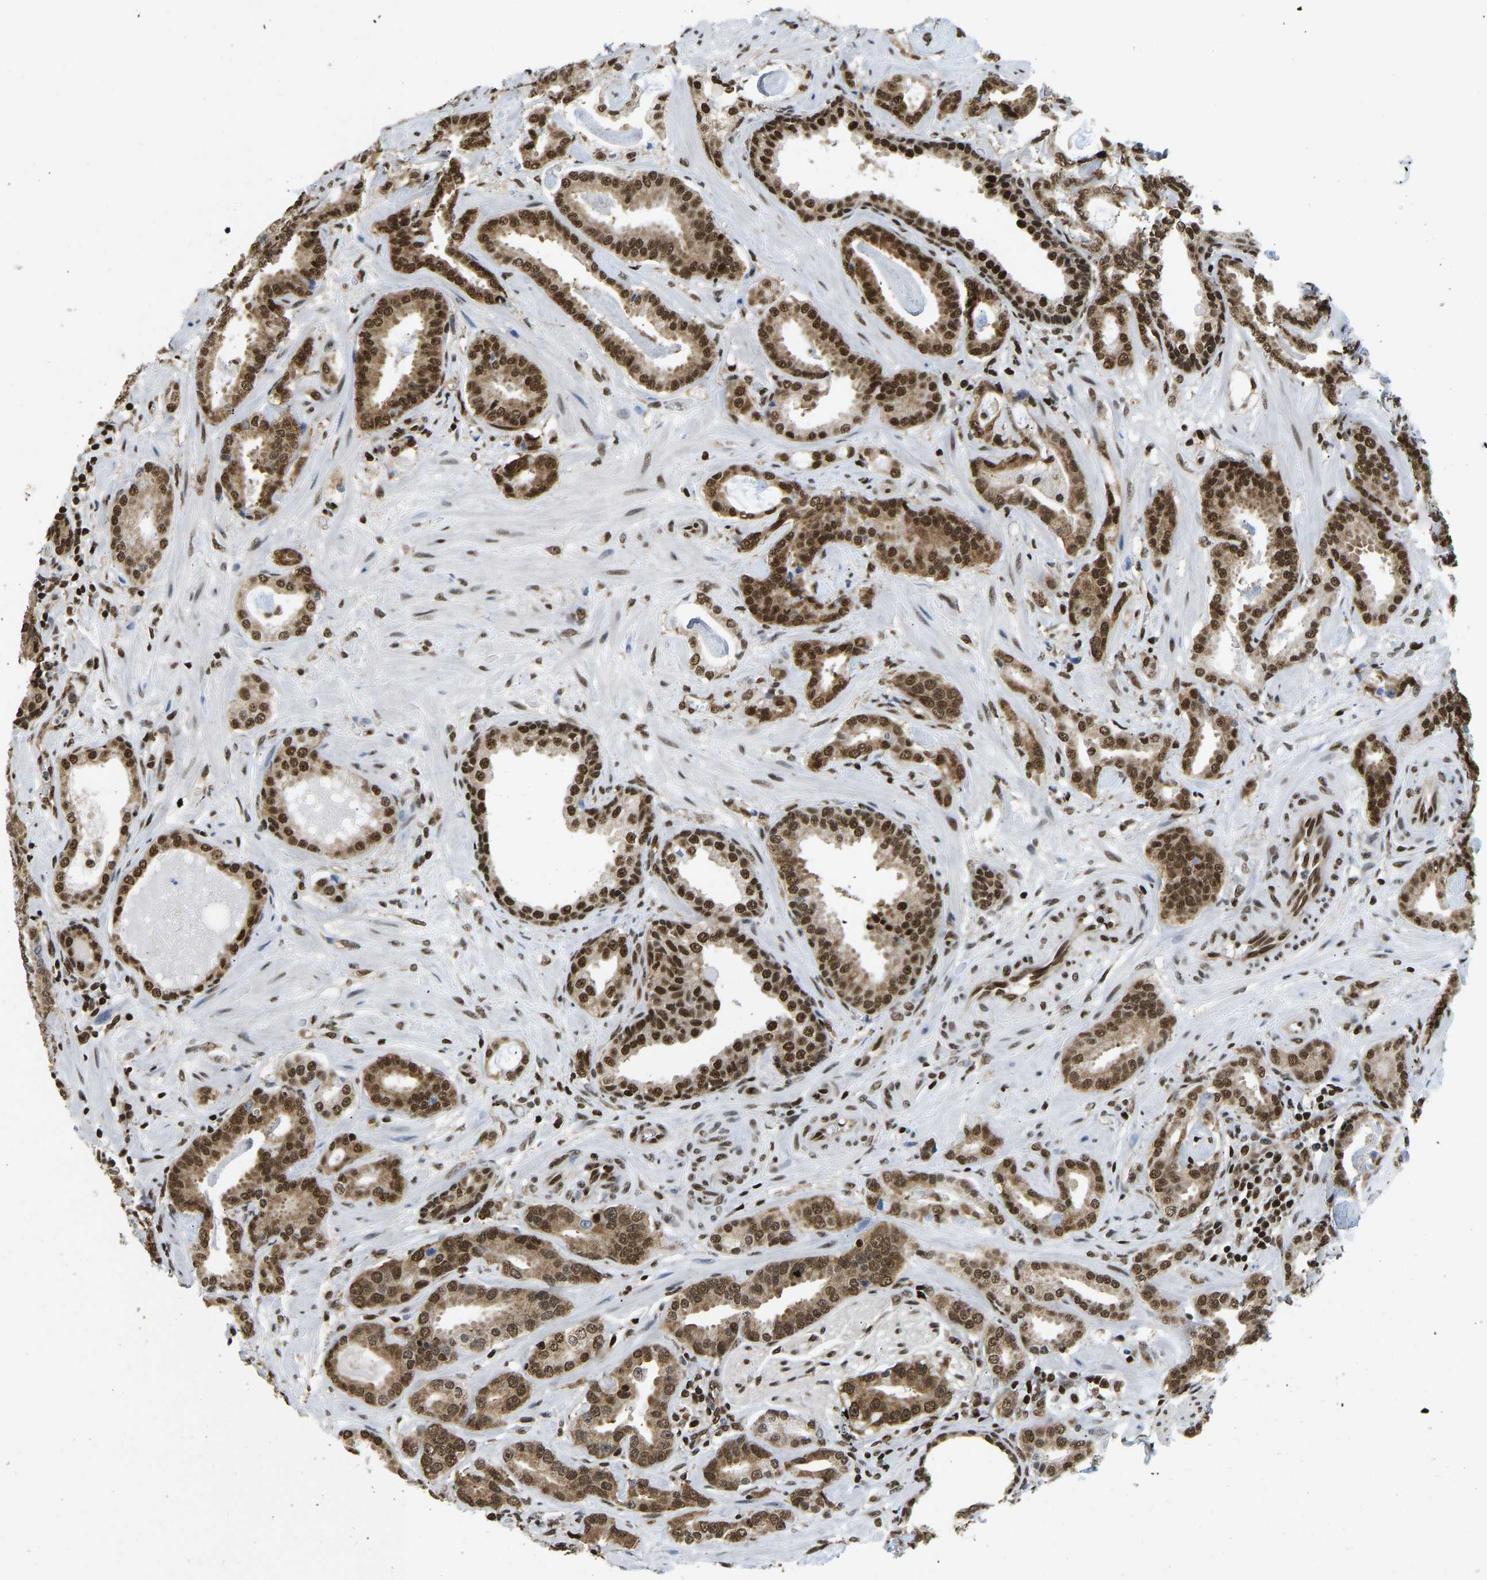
{"staining": {"intensity": "strong", "quantity": ">75%", "location": "cytoplasmic/membranous,nuclear"}, "tissue": "prostate cancer", "cell_type": "Tumor cells", "image_type": "cancer", "snomed": [{"axis": "morphology", "description": "Adenocarcinoma, Low grade"}, {"axis": "topography", "description": "Prostate"}], "caption": "Immunohistochemical staining of prostate low-grade adenocarcinoma reveals strong cytoplasmic/membranous and nuclear protein positivity in approximately >75% of tumor cells.", "gene": "ZSCAN20", "patient": {"sex": "male", "age": 53}}